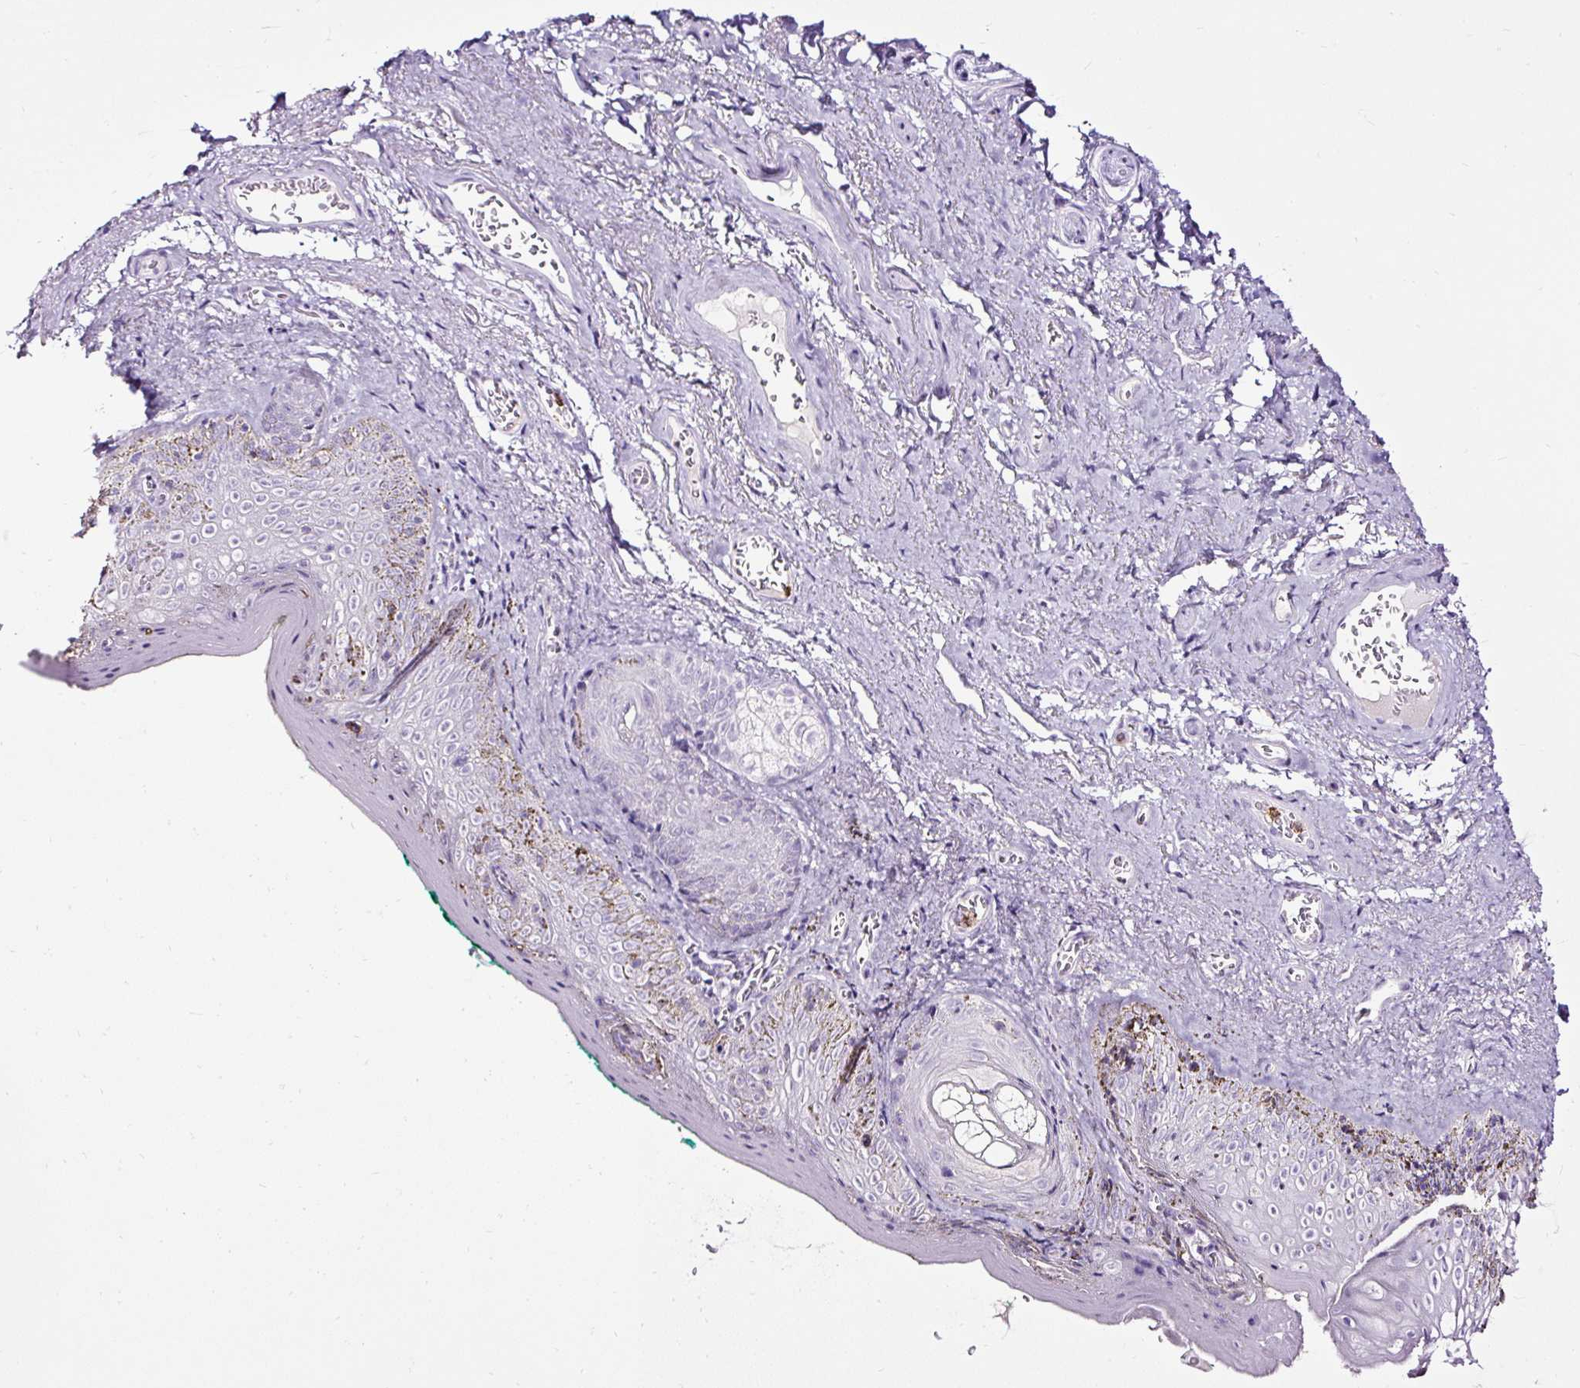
{"staining": {"intensity": "negative", "quantity": "none", "location": "none"}, "tissue": "vagina", "cell_type": "Squamous epithelial cells", "image_type": "normal", "snomed": [{"axis": "morphology", "description": "Normal tissue, NOS"}, {"axis": "topography", "description": "Vulva"}, {"axis": "topography", "description": "Vagina"}, {"axis": "topography", "description": "Peripheral nerve tissue"}], "caption": "A micrograph of human vagina is negative for staining in squamous epithelial cells. (DAB immunohistochemistry with hematoxylin counter stain).", "gene": "SLC7A8", "patient": {"sex": "female", "age": 66}}